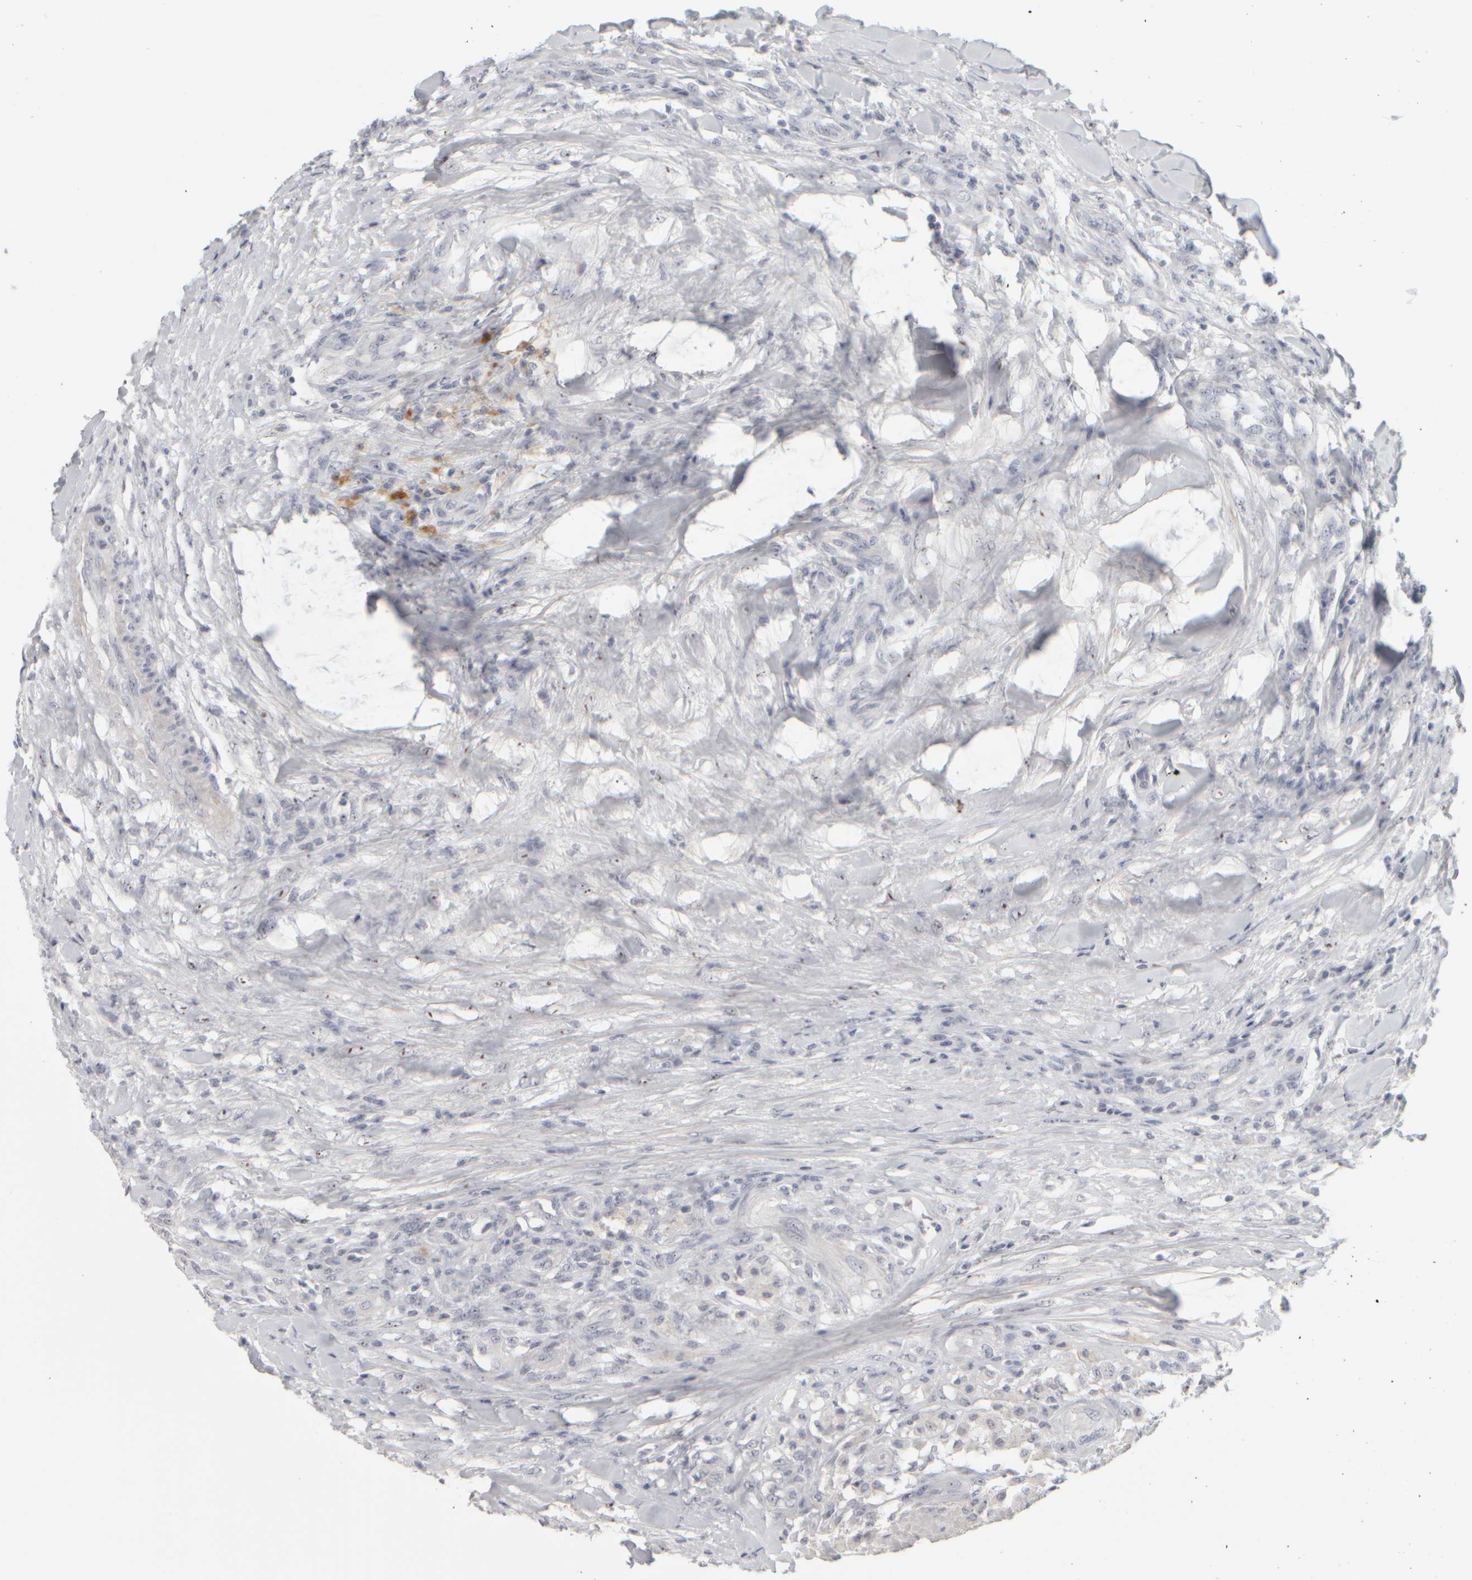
{"staining": {"intensity": "negative", "quantity": "none", "location": "none"}, "tissue": "testis cancer", "cell_type": "Tumor cells", "image_type": "cancer", "snomed": [{"axis": "morphology", "description": "Seminoma, NOS"}, {"axis": "topography", "description": "Testis"}], "caption": "Immunohistochemistry histopathology image of neoplastic tissue: human testis cancer stained with DAB shows no significant protein expression in tumor cells. (DAB immunohistochemistry, high magnification).", "gene": "DCXR", "patient": {"sex": "male", "age": 59}}